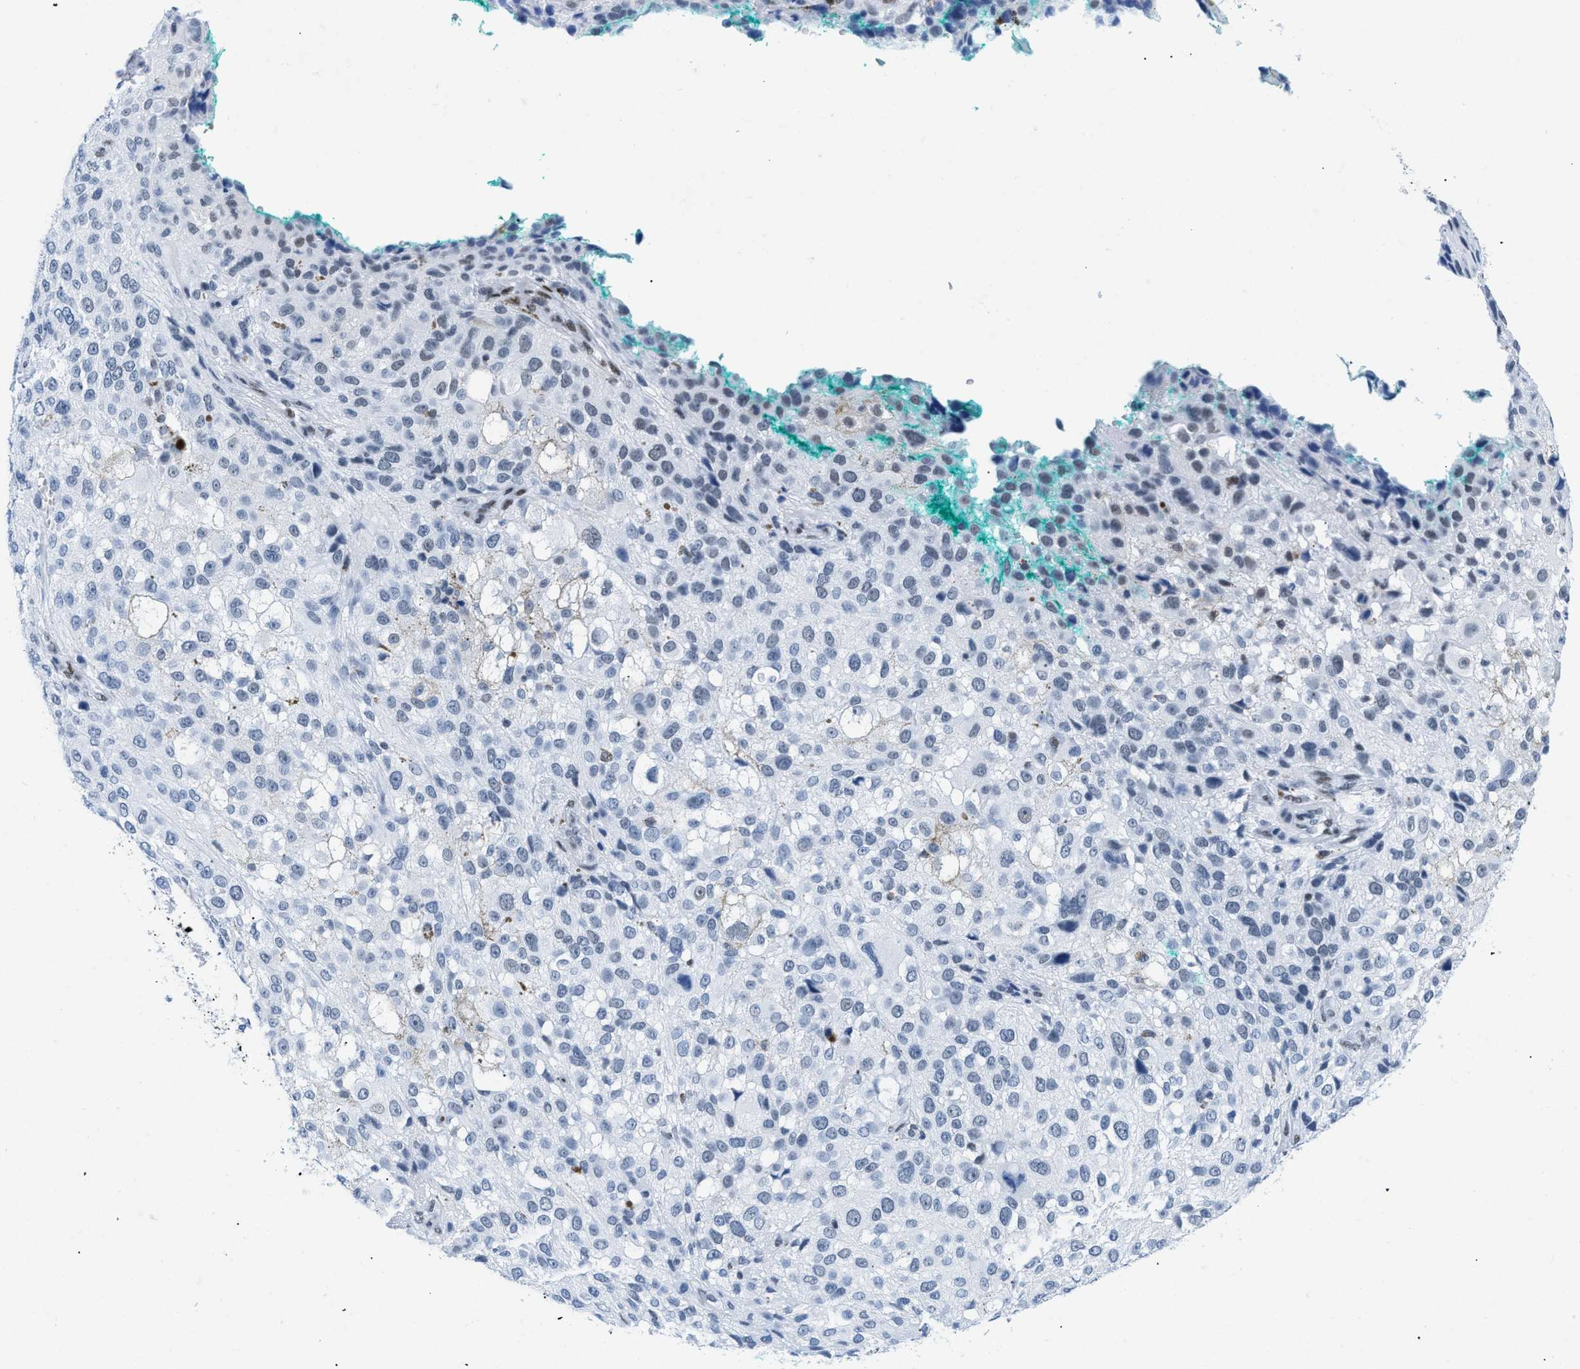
{"staining": {"intensity": "weak", "quantity": "<25%", "location": "nuclear"}, "tissue": "melanoma", "cell_type": "Tumor cells", "image_type": "cancer", "snomed": [{"axis": "morphology", "description": "Necrosis, NOS"}, {"axis": "morphology", "description": "Malignant melanoma, NOS"}, {"axis": "topography", "description": "Skin"}], "caption": "A photomicrograph of human malignant melanoma is negative for staining in tumor cells.", "gene": "CTBP1", "patient": {"sex": "female", "age": 87}}